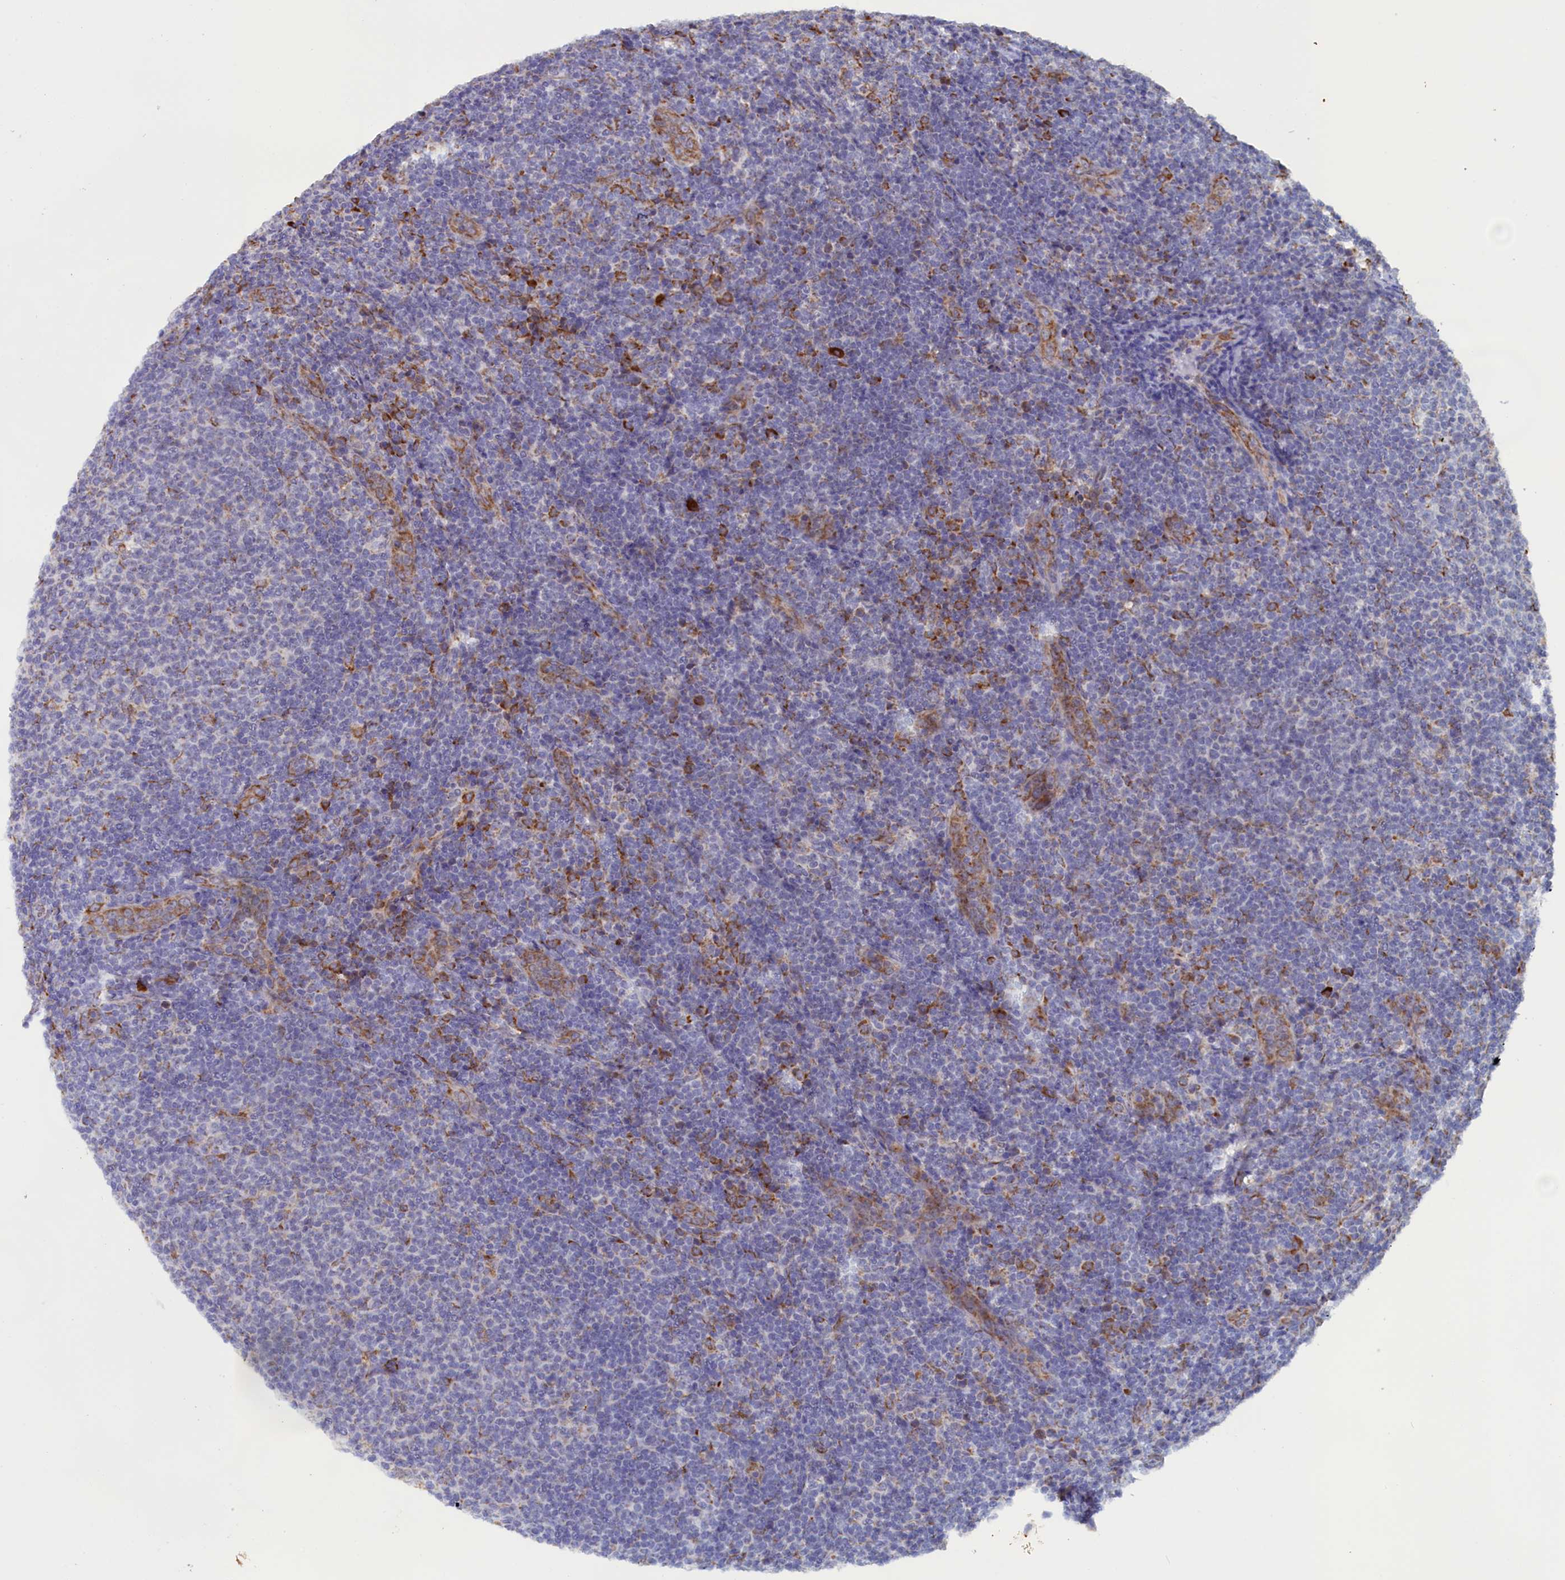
{"staining": {"intensity": "negative", "quantity": "none", "location": "none"}, "tissue": "lymphoma", "cell_type": "Tumor cells", "image_type": "cancer", "snomed": [{"axis": "morphology", "description": "Malignant lymphoma, non-Hodgkin's type, Low grade"}, {"axis": "topography", "description": "Lymph node"}], "caption": "Tumor cells show no significant staining in lymphoma.", "gene": "CCDC68", "patient": {"sex": "male", "age": 66}}